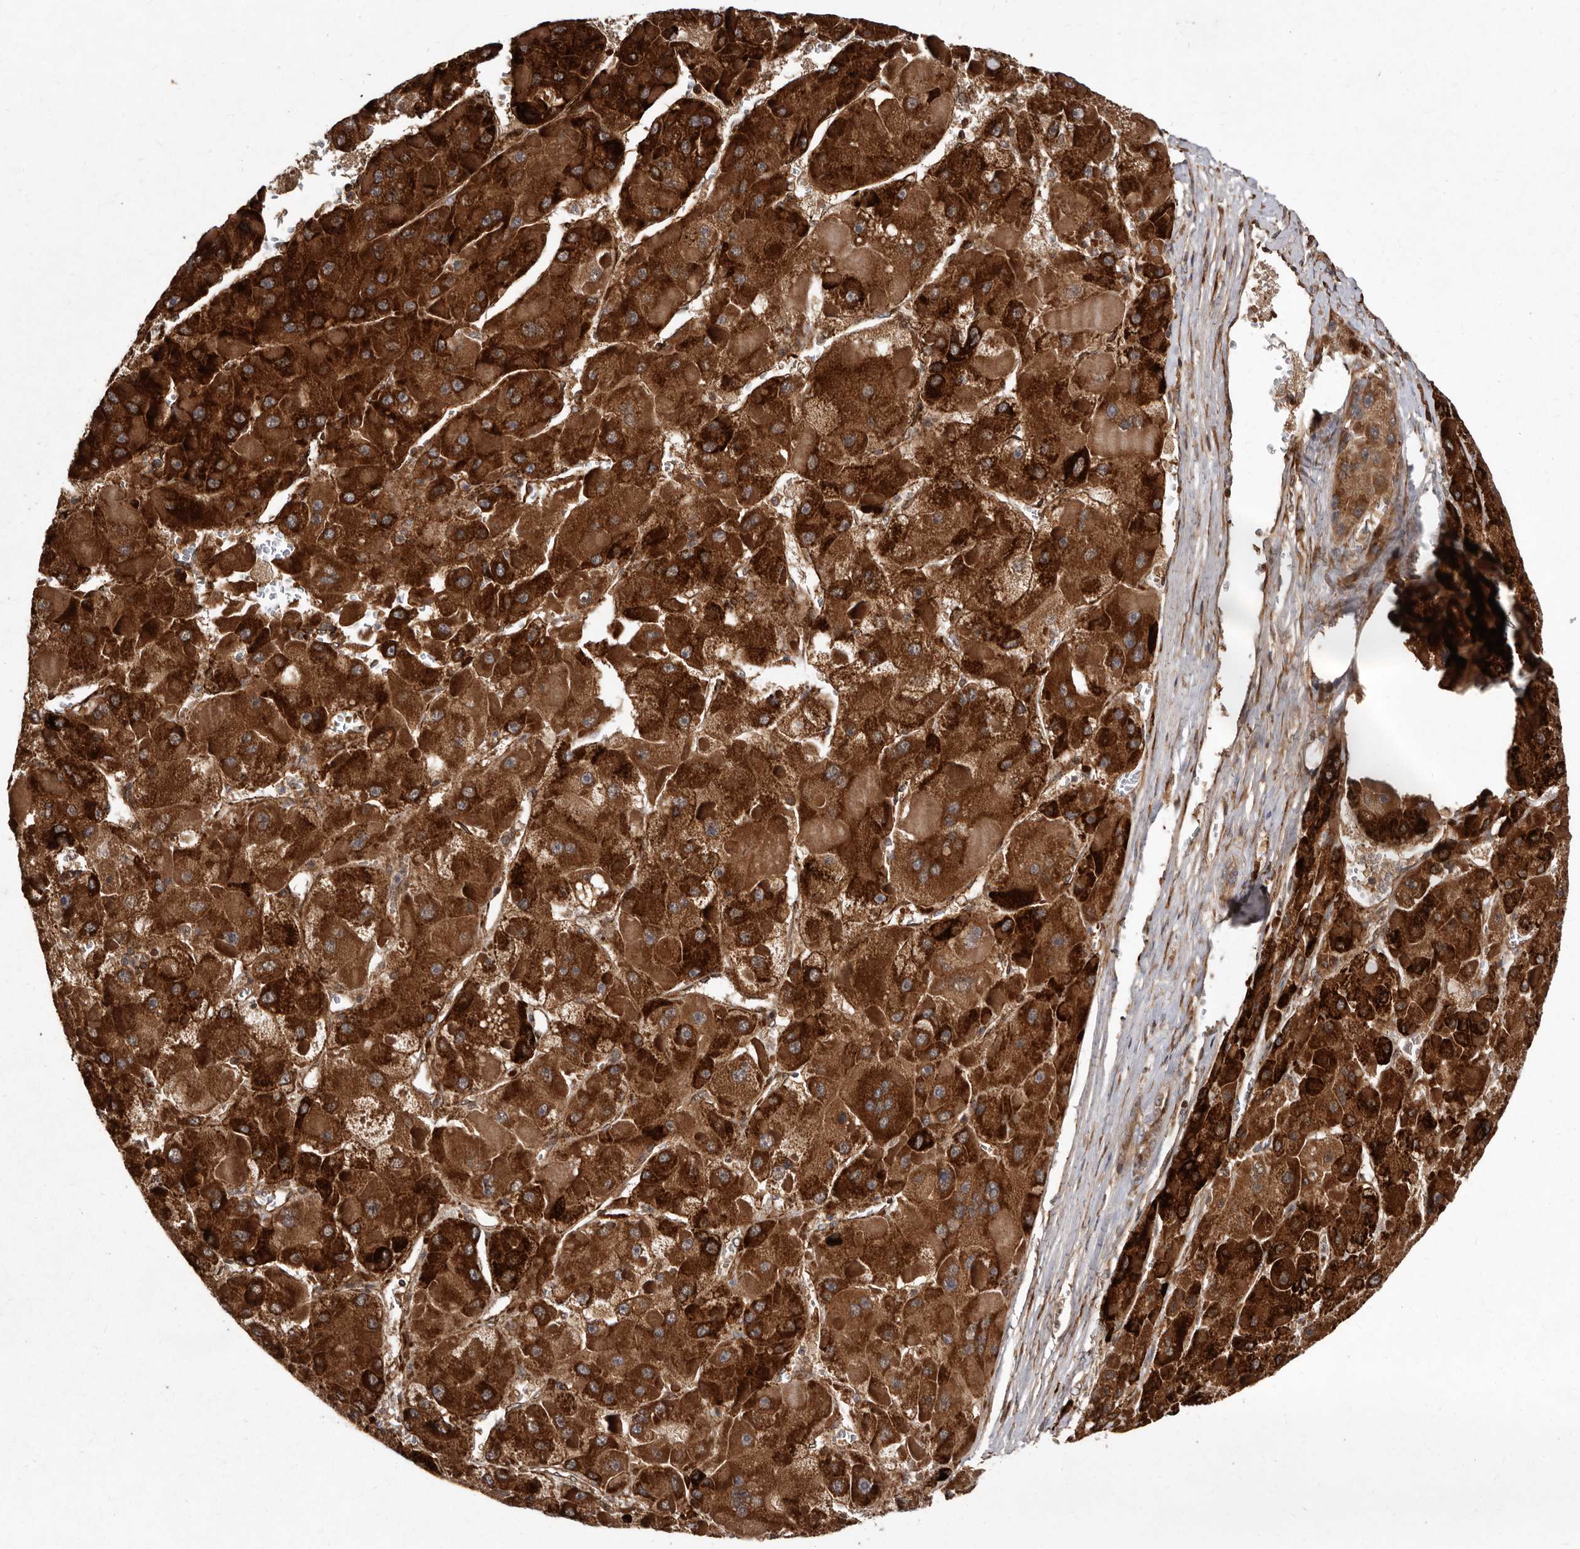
{"staining": {"intensity": "strong", "quantity": ">75%", "location": "cytoplasmic/membranous"}, "tissue": "liver cancer", "cell_type": "Tumor cells", "image_type": "cancer", "snomed": [{"axis": "morphology", "description": "Carcinoma, Hepatocellular, NOS"}, {"axis": "topography", "description": "Liver"}], "caption": "Protein staining shows strong cytoplasmic/membranous expression in about >75% of tumor cells in liver cancer (hepatocellular carcinoma).", "gene": "FLAD1", "patient": {"sex": "female", "age": 73}}